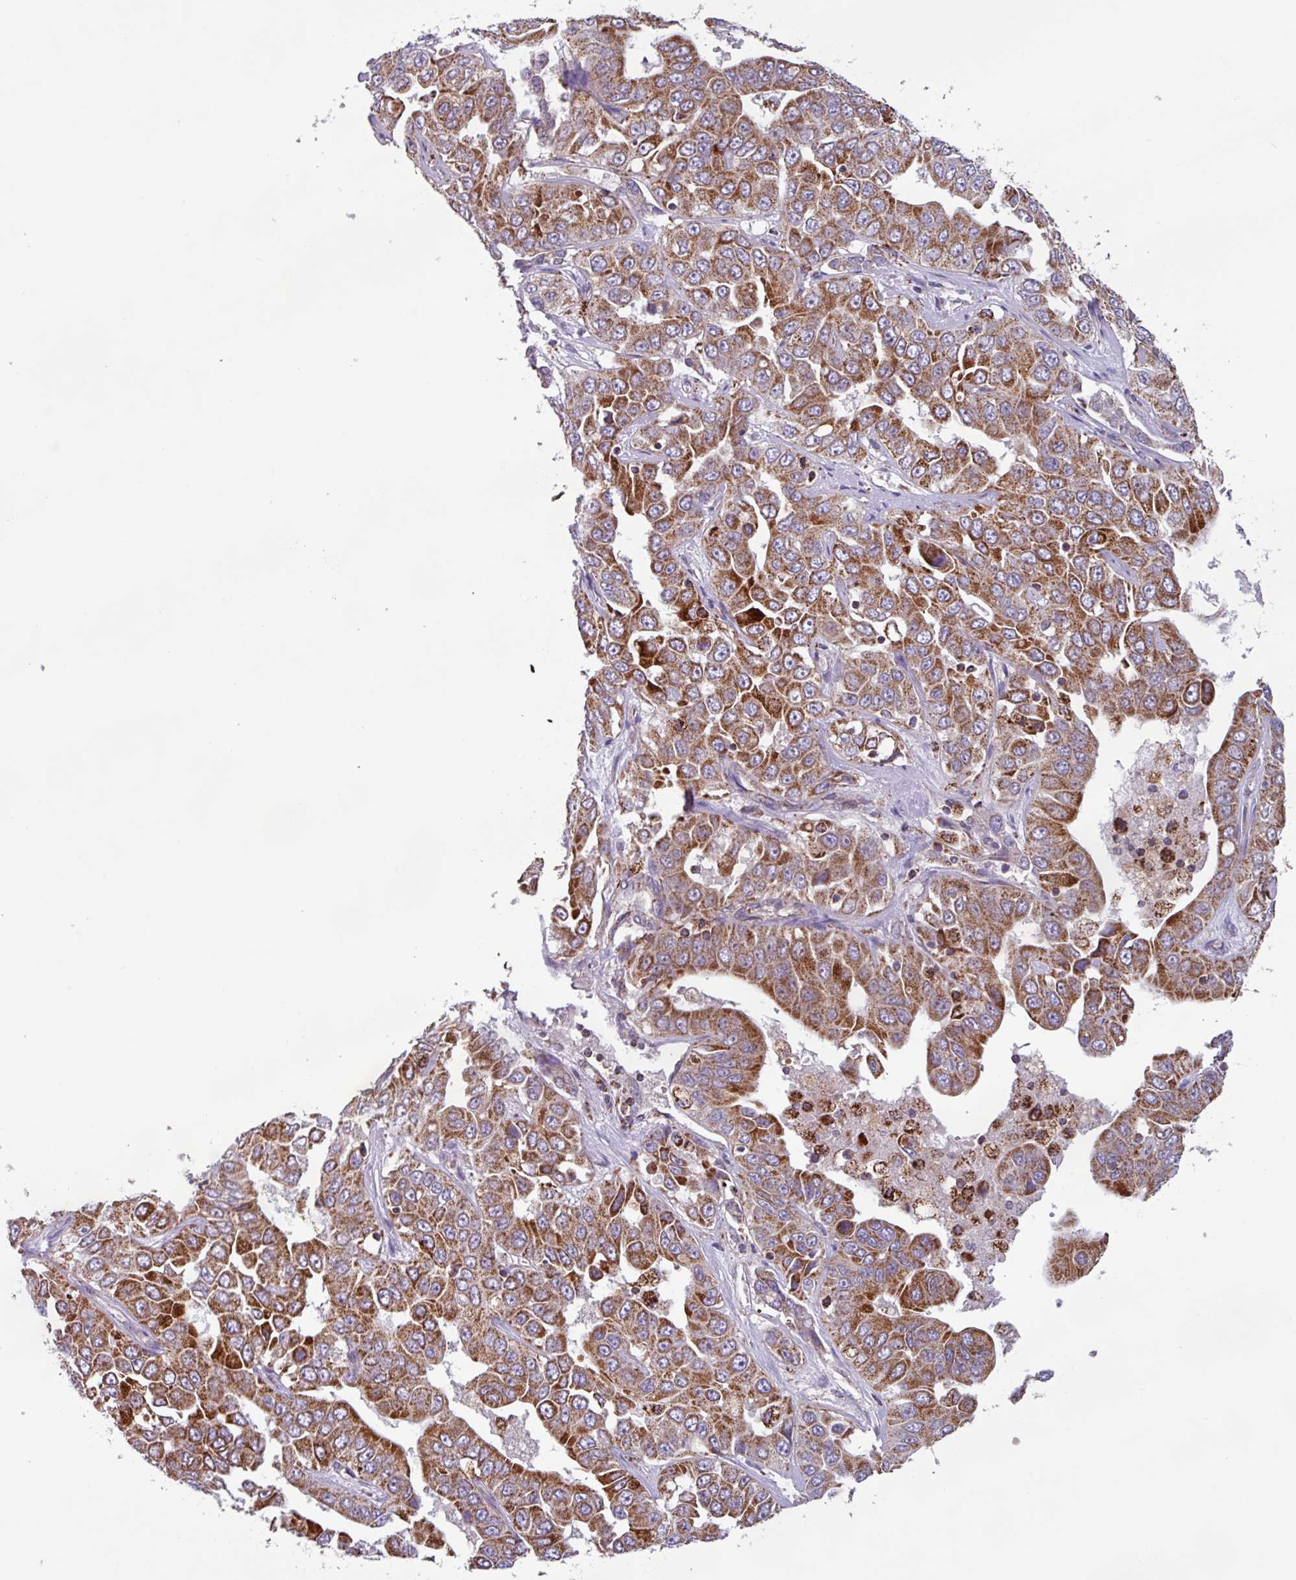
{"staining": {"intensity": "moderate", "quantity": ">75%", "location": "cytoplasmic/membranous"}, "tissue": "liver cancer", "cell_type": "Tumor cells", "image_type": "cancer", "snomed": [{"axis": "morphology", "description": "Cholangiocarcinoma"}, {"axis": "topography", "description": "Liver"}], "caption": "This is a photomicrograph of immunohistochemistry (IHC) staining of liver cancer (cholangiocarcinoma), which shows moderate staining in the cytoplasmic/membranous of tumor cells.", "gene": "AKIRIN1", "patient": {"sex": "female", "age": 52}}